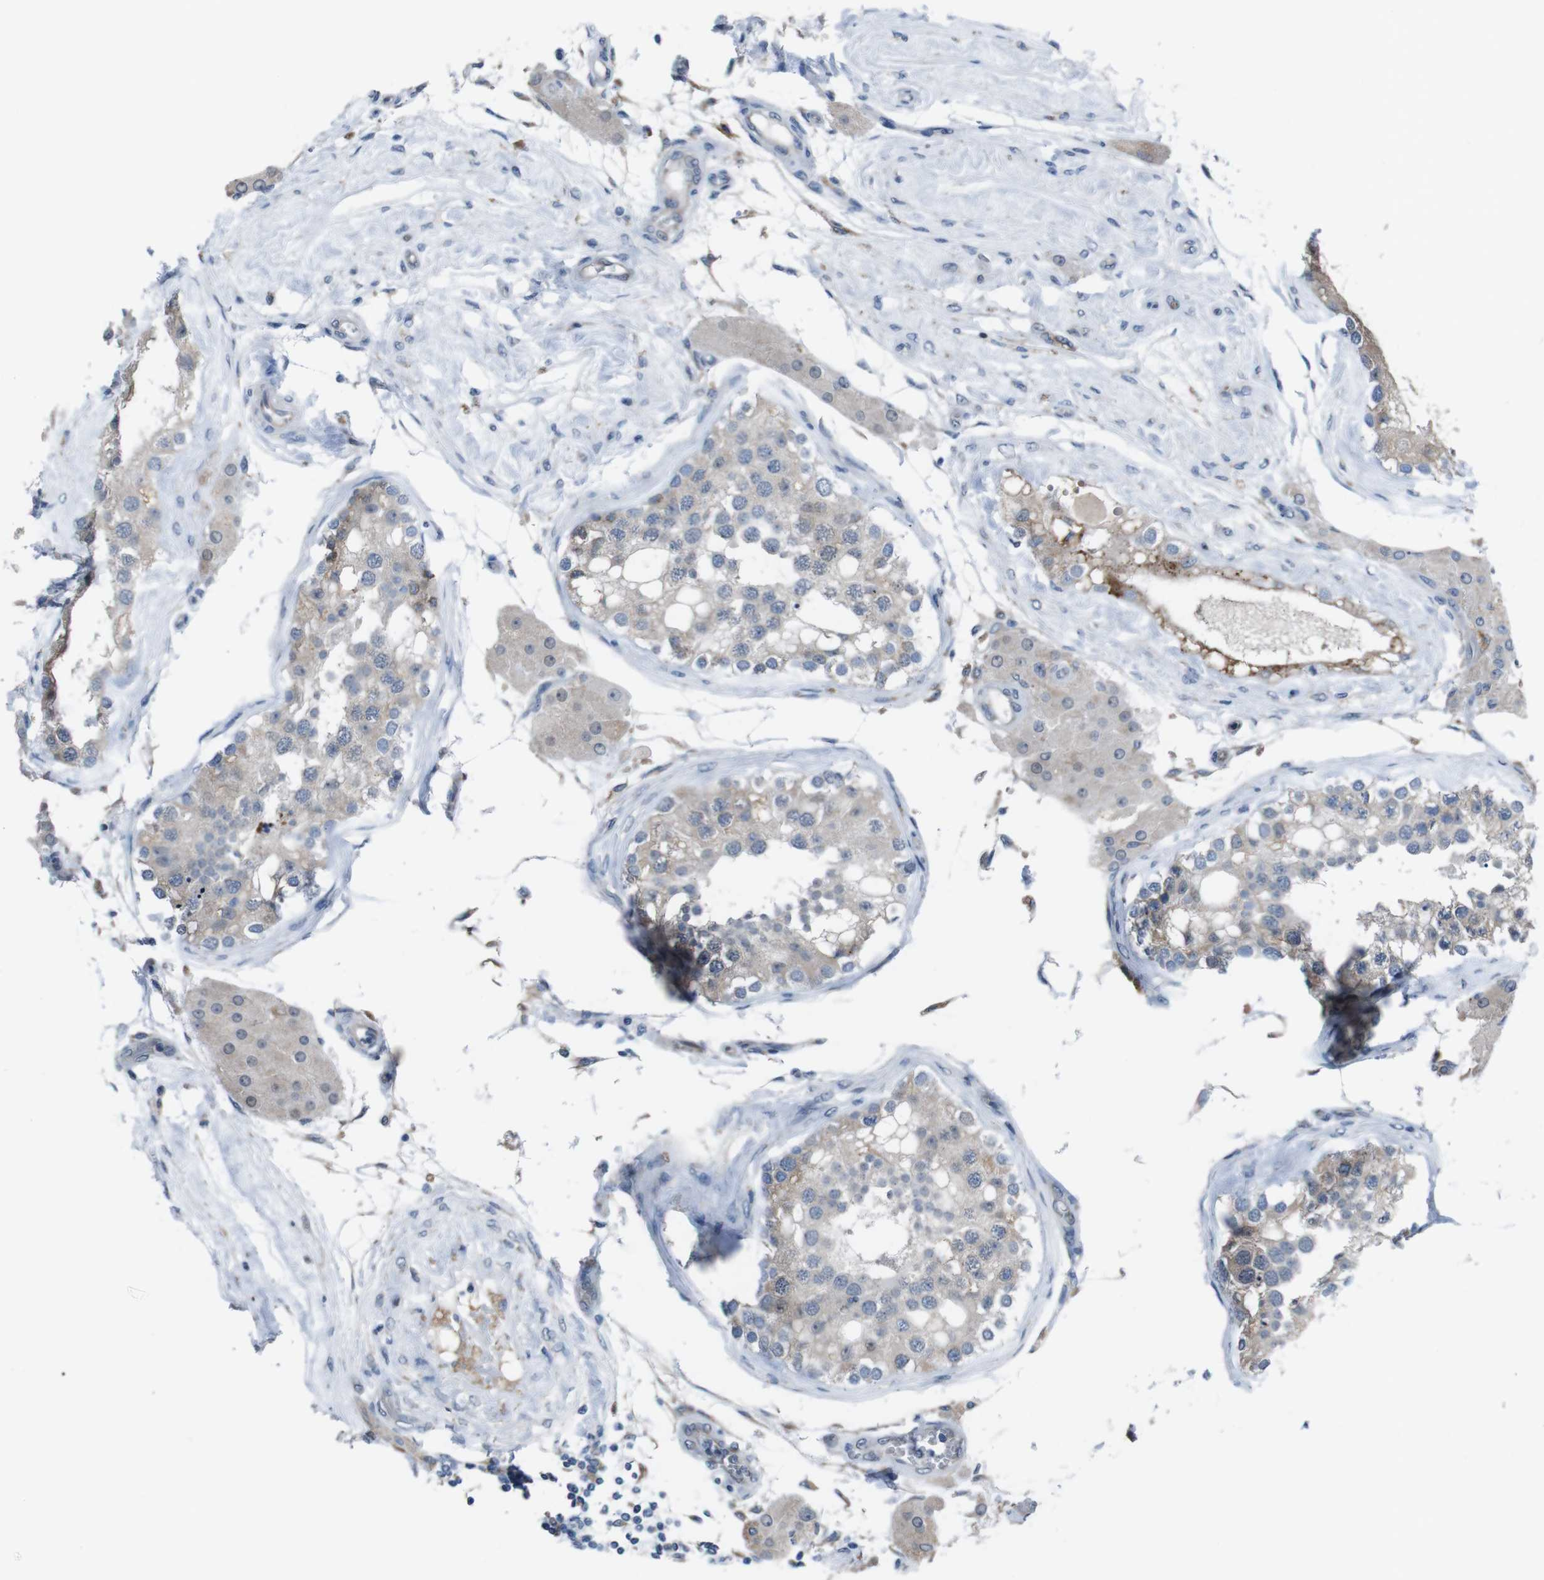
{"staining": {"intensity": "weak", "quantity": "<25%", "location": "cytoplasmic/membranous"}, "tissue": "testis", "cell_type": "Cells in seminiferous ducts", "image_type": "normal", "snomed": [{"axis": "morphology", "description": "Normal tissue, NOS"}, {"axis": "topography", "description": "Testis"}], "caption": "High magnification brightfield microscopy of unremarkable testis stained with DAB (3,3'-diaminobenzidine) (brown) and counterstained with hematoxylin (blue): cells in seminiferous ducts show no significant expression.", "gene": "CDH22", "patient": {"sex": "male", "age": 68}}